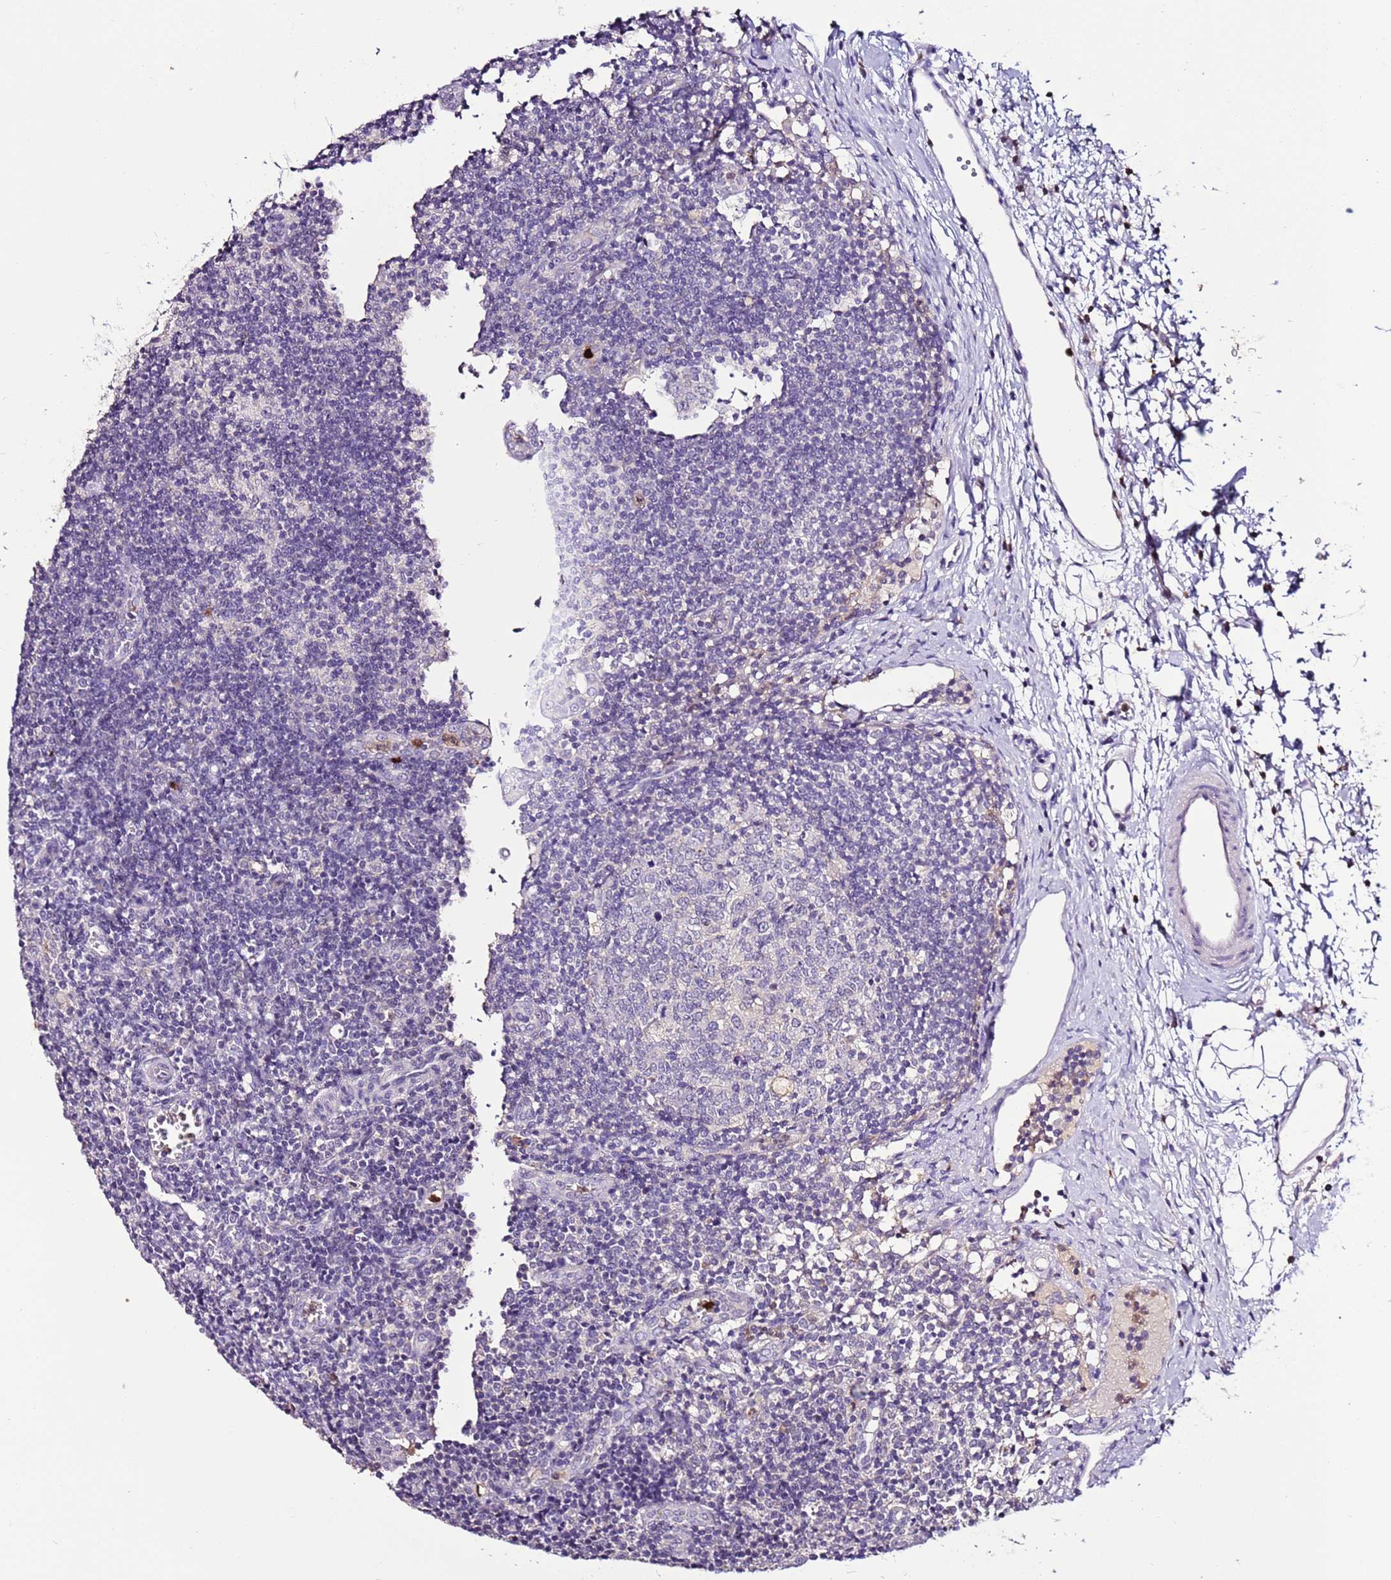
{"staining": {"intensity": "negative", "quantity": "none", "location": "none"}, "tissue": "lymph node", "cell_type": "Germinal center cells", "image_type": "normal", "snomed": [{"axis": "morphology", "description": "Normal tissue, NOS"}, {"axis": "topography", "description": "Lymph node"}], "caption": "The histopathology image reveals no significant staining in germinal center cells of lymph node. The staining was performed using DAB to visualize the protein expression in brown, while the nuclei were stained in blue with hematoxylin (Magnification: 20x).", "gene": "IL2RG", "patient": {"sex": "female", "age": 37}}